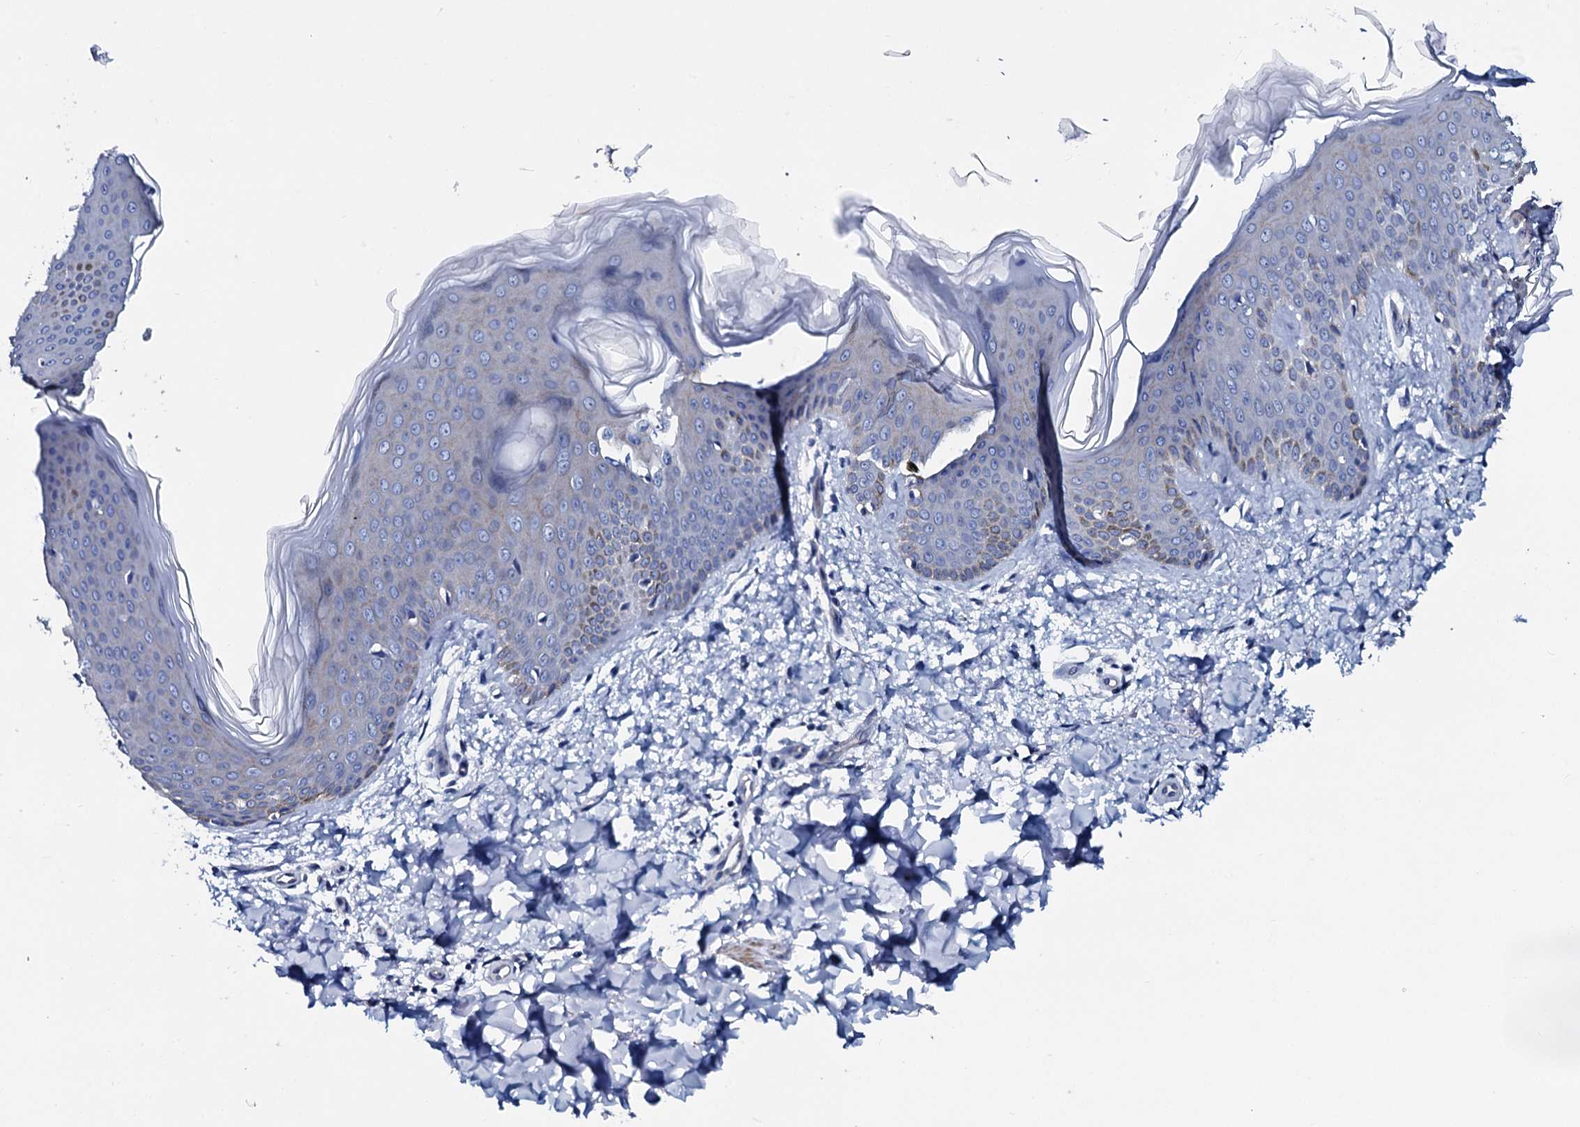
{"staining": {"intensity": "negative", "quantity": "none", "location": "none"}, "tissue": "skin", "cell_type": "Fibroblasts", "image_type": "normal", "snomed": [{"axis": "morphology", "description": "Normal tissue, NOS"}, {"axis": "topography", "description": "Skin"}], "caption": "This is an IHC histopathology image of benign skin. There is no positivity in fibroblasts.", "gene": "GYS2", "patient": {"sex": "male", "age": 36}}